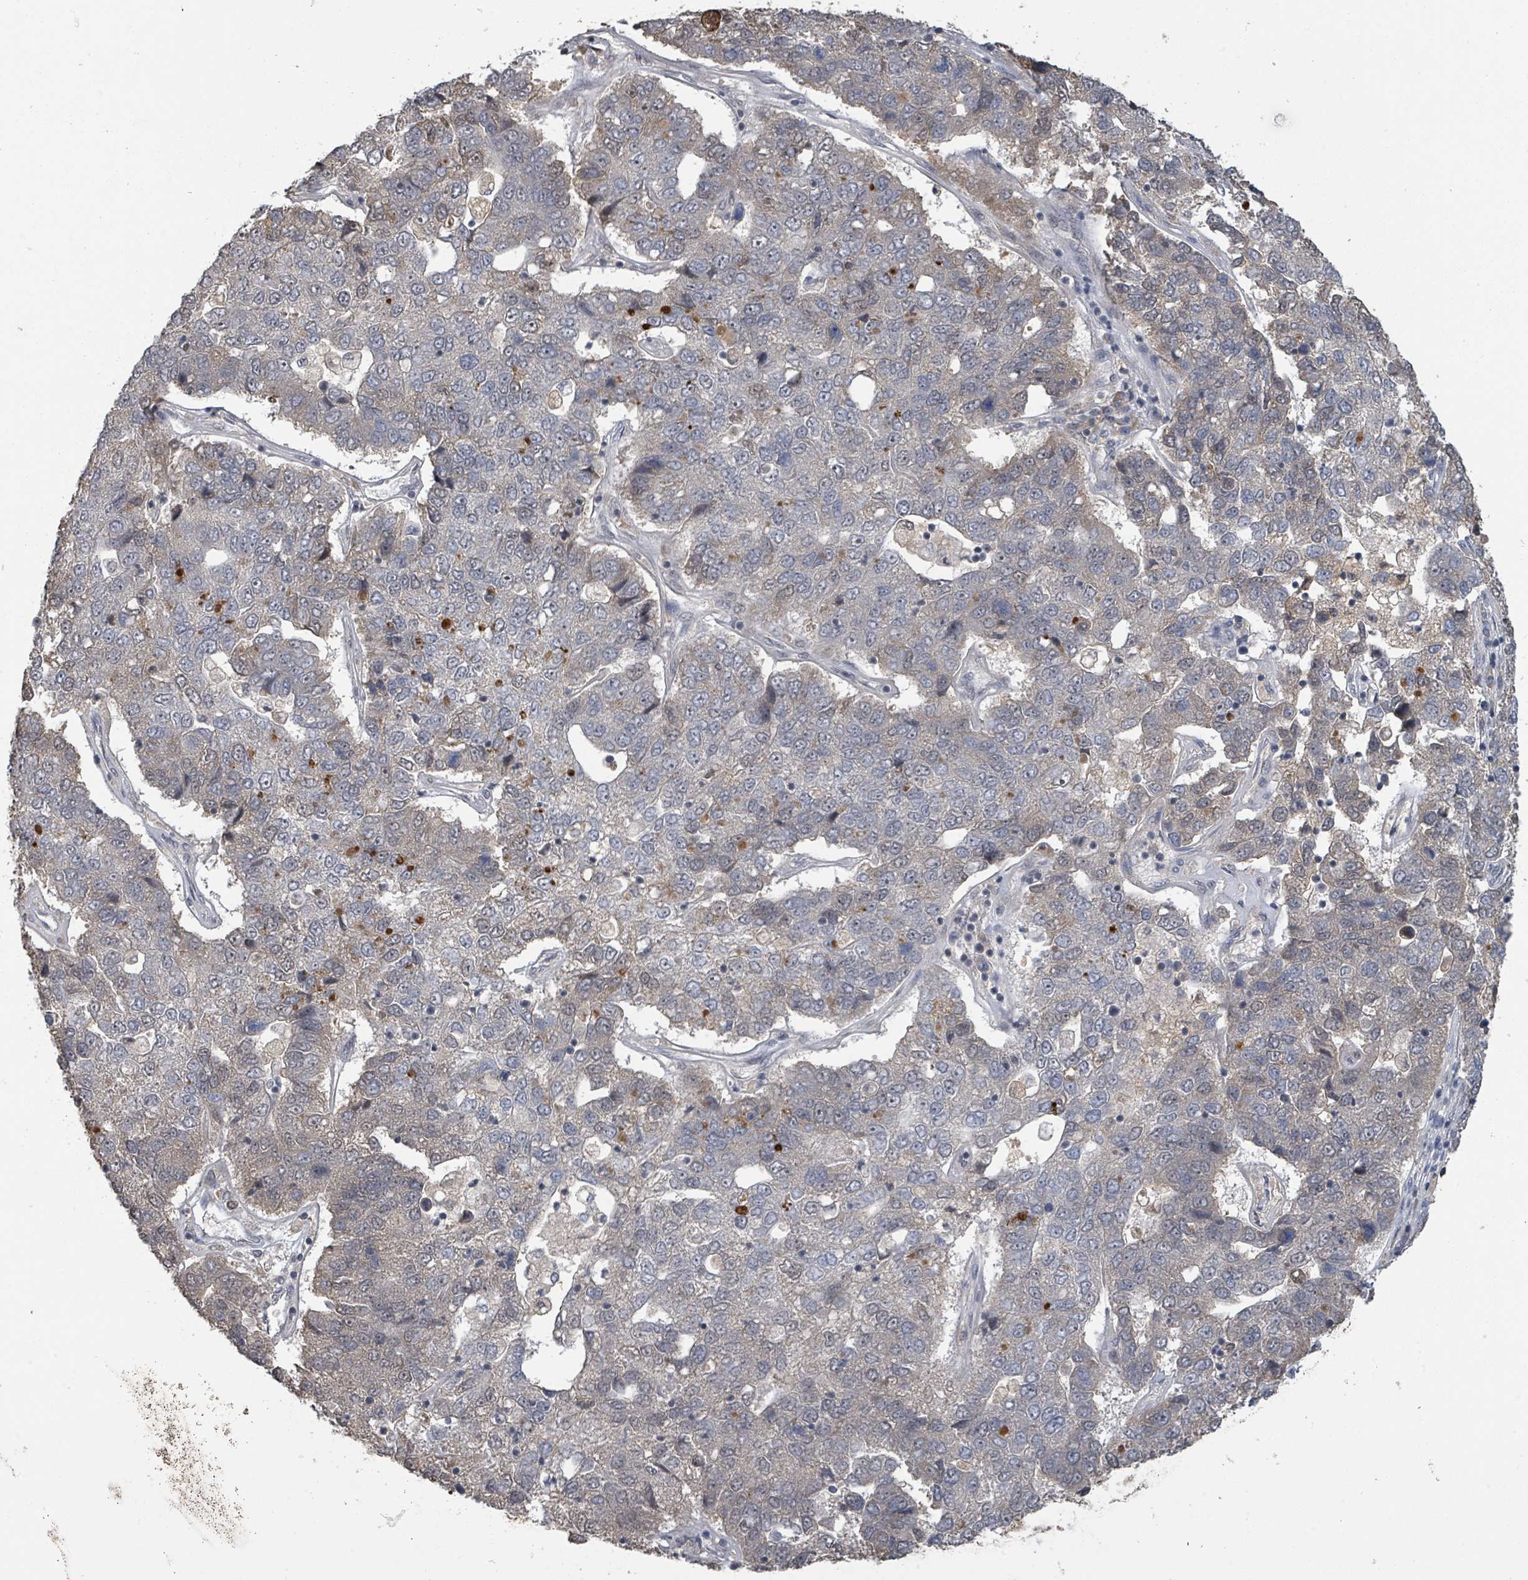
{"staining": {"intensity": "weak", "quantity": "<25%", "location": "cytoplasmic/membranous,nuclear"}, "tissue": "pancreatic cancer", "cell_type": "Tumor cells", "image_type": "cancer", "snomed": [{"axis": "morphology", "description": "Adenocarcinoma, NOS"}, {"axis": "topography", "description": "Pancreas"}], "caption": "Tumor cells show no significant positivity in adenocarcinoma (pancreatic). (DAB (3,3'-diaminobenzidine) IHC, high magnification).", "gene": "ZBTB14", "patient": {"sex": "female", "age": 61}}